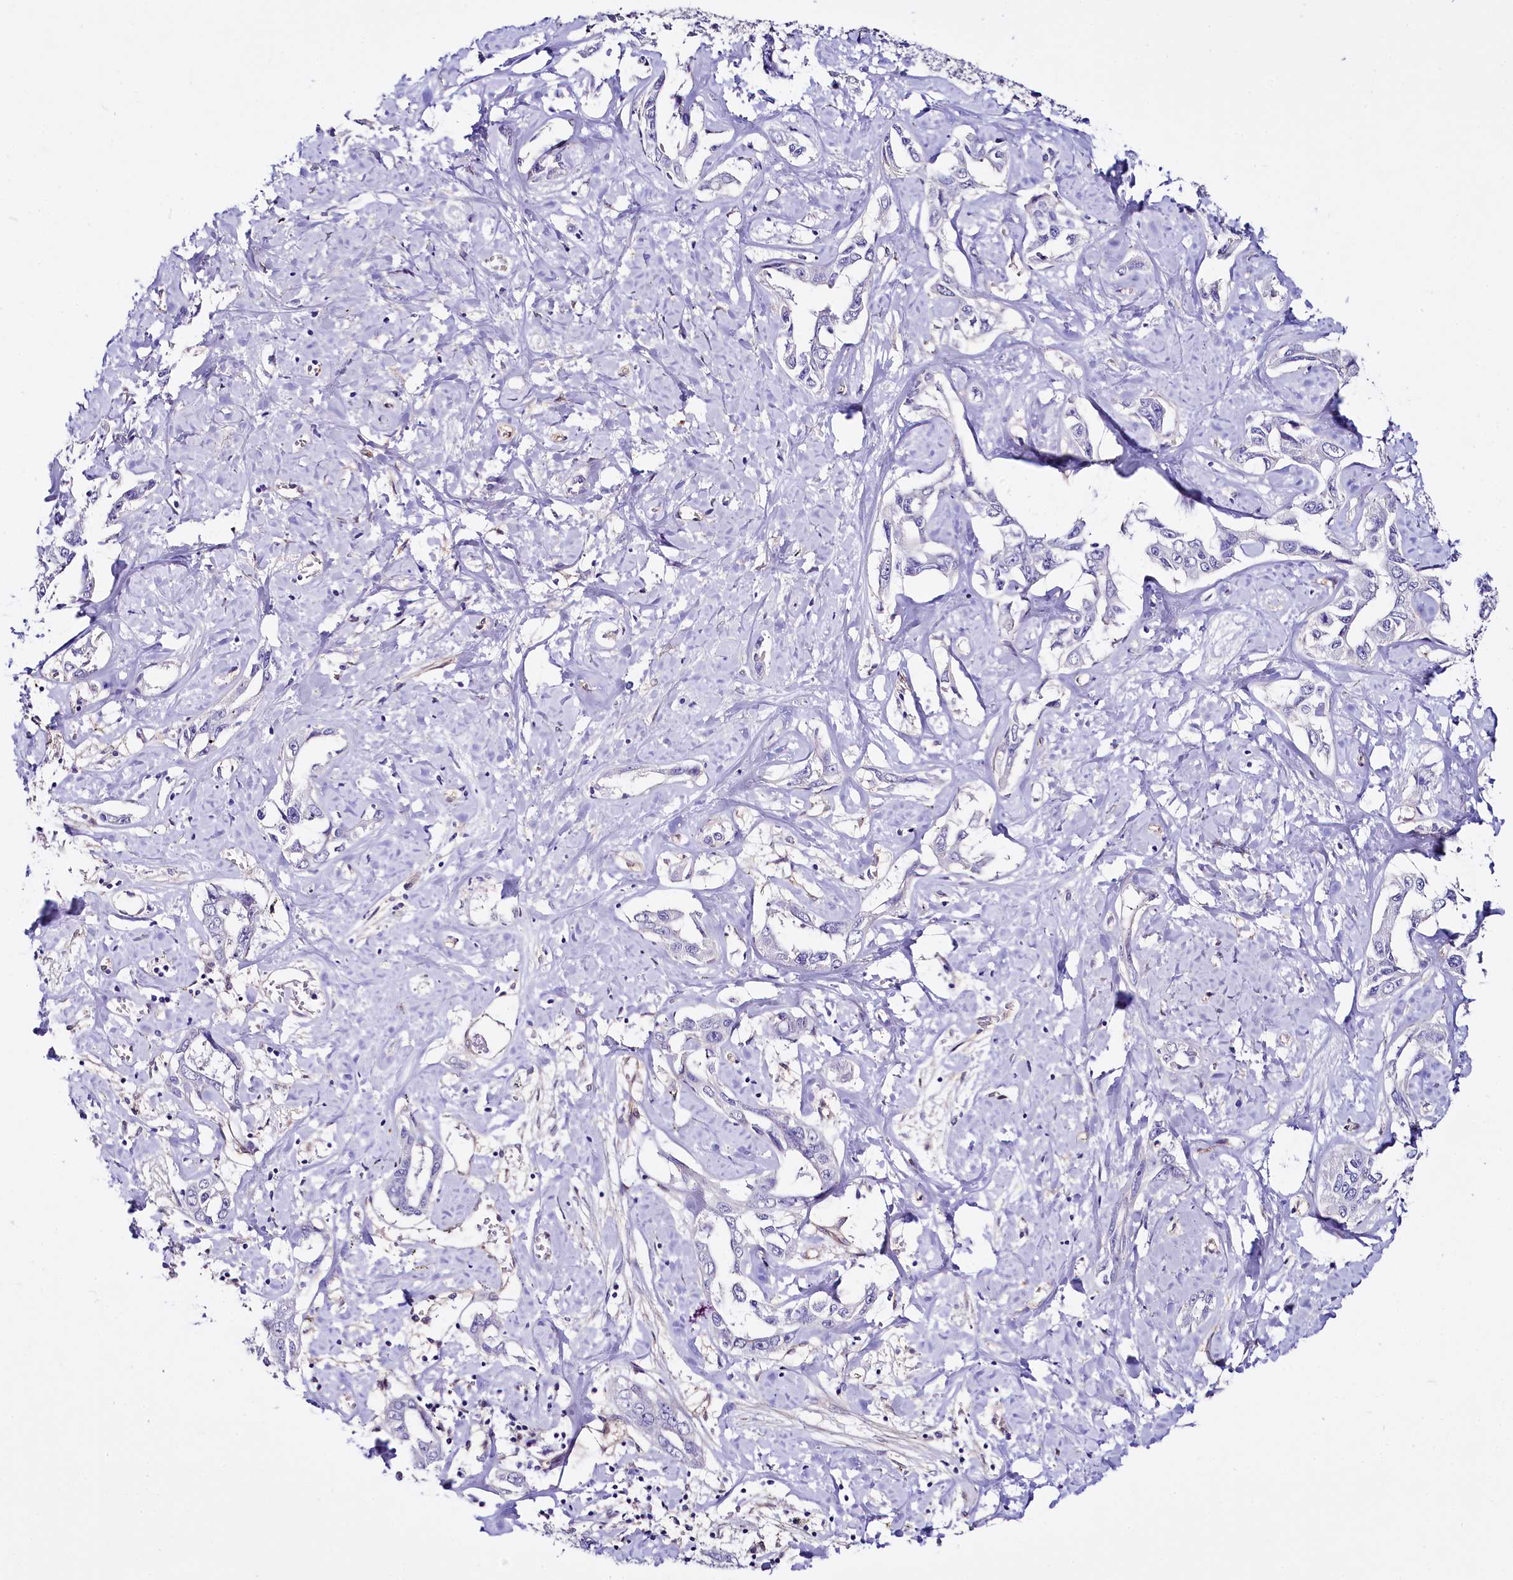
{"staining": {"intensity": "negative", "quantity": "none", "location": "none"}, "tissue": "liver cancer", "cell_type": "Tumor cells", "image_type": "cancer", "snomed": [{"axis": "morphology", "description": "Cholangiocarcinoma"}, {"axis": "topography", "description": "Liver"}], "caption": "Liver cancer was stained to show a protein in brown. There is no significant expression in tumor cells. (DAB (3,3'-diaminobenzidine) IHC visualized using brightfield microscopy, high magnification).", "gene": "STXBP1", "patient": {"sex": "male", "age": 59}}